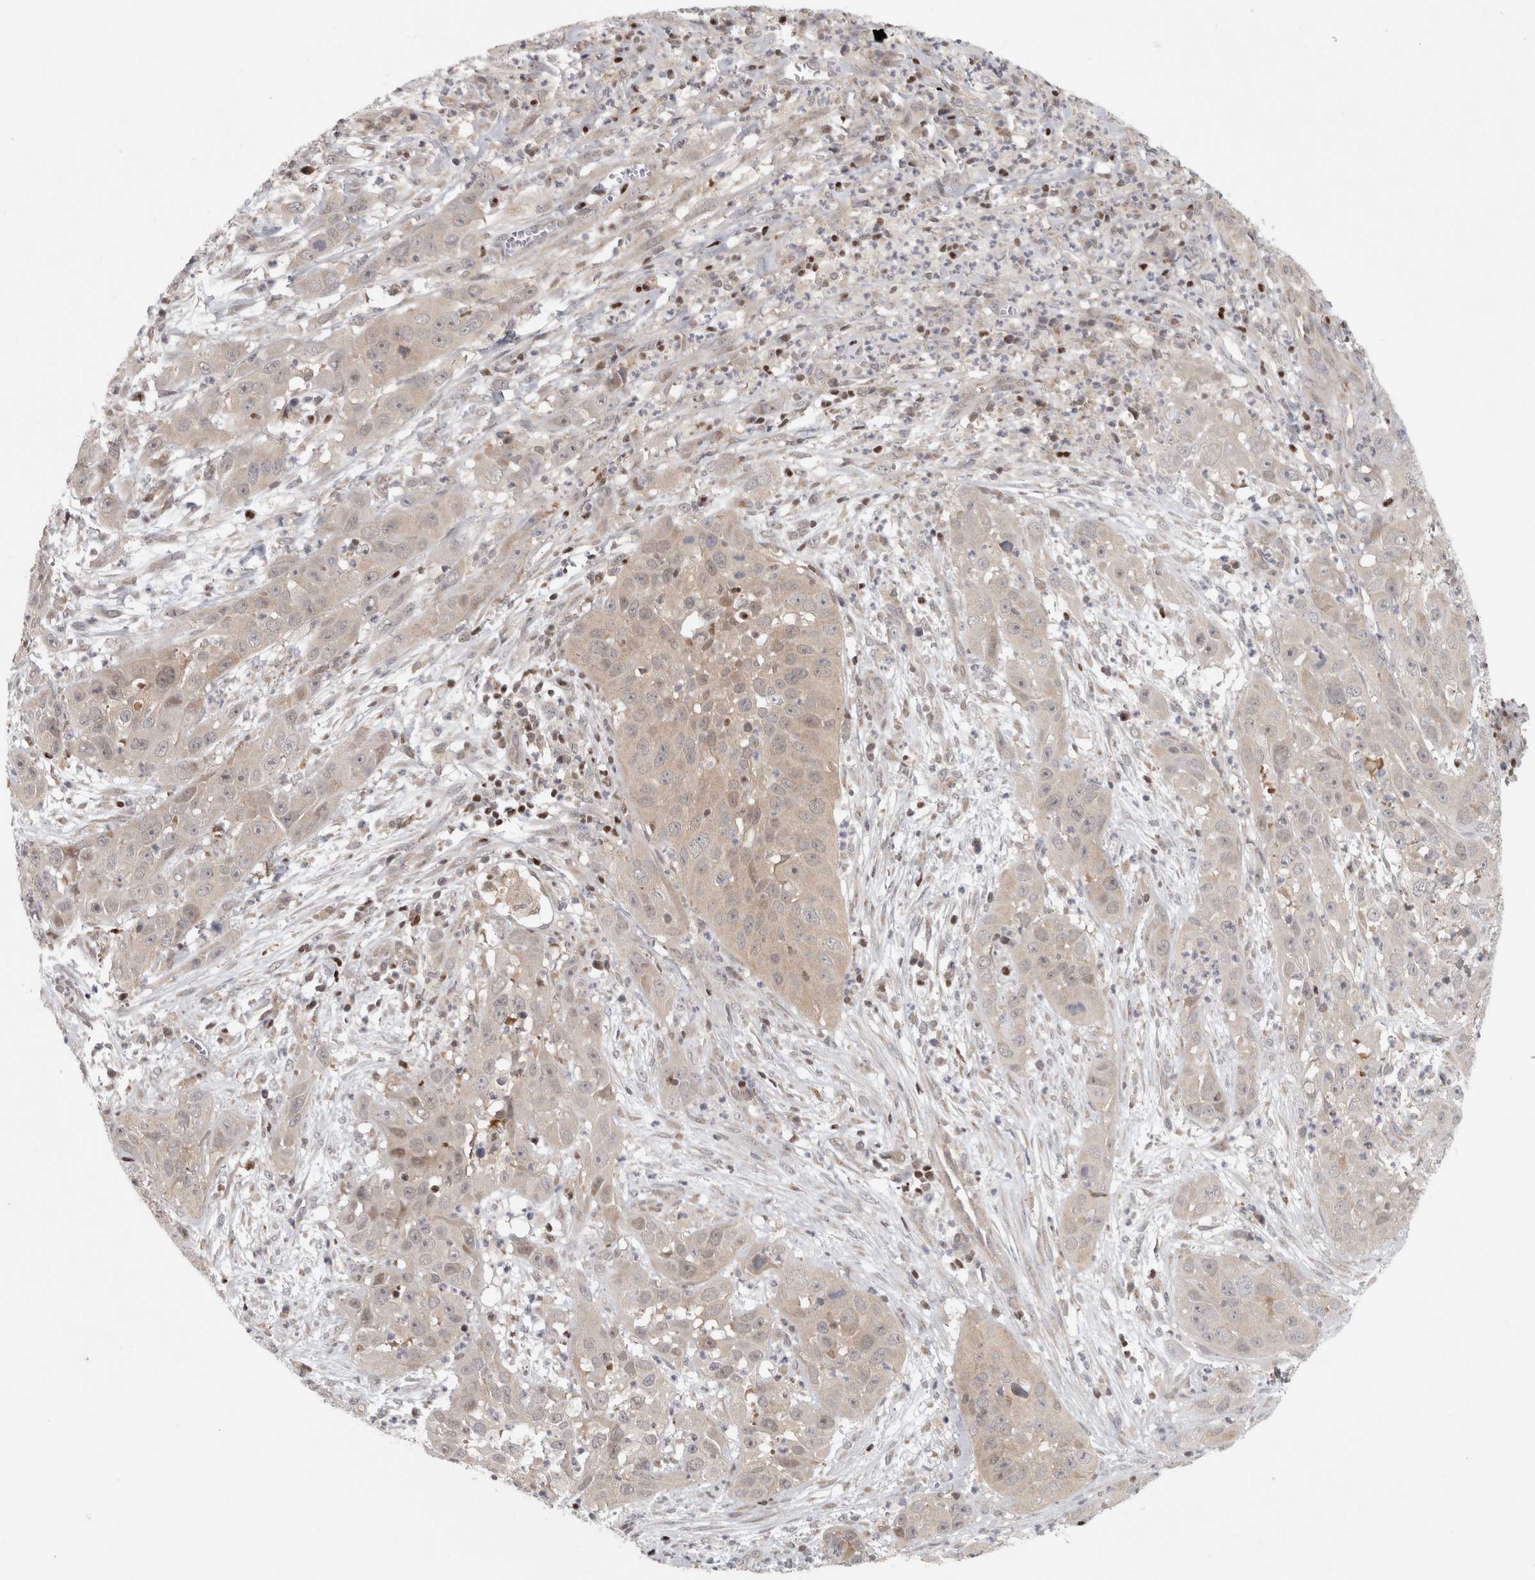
{"staining": {"intensity": "negative", "quantity": "none", "location": "none"}, "tissue": "cervical cancer", "cell_type": "Tumor cells", "image_type": "cancer", "snomed": [{"axis": "morphology", "description": "Squamous cell carcinoma, NOS"}, {"axis": "topography", "description": "Cervix"}], "caption": "This is a image of IHC staining of cervical cancer (squamous cell carcinoma), which shows no staining in tumor cells.", "gene": "KDM8", "patient": {"sex": "female", "age": 32}}